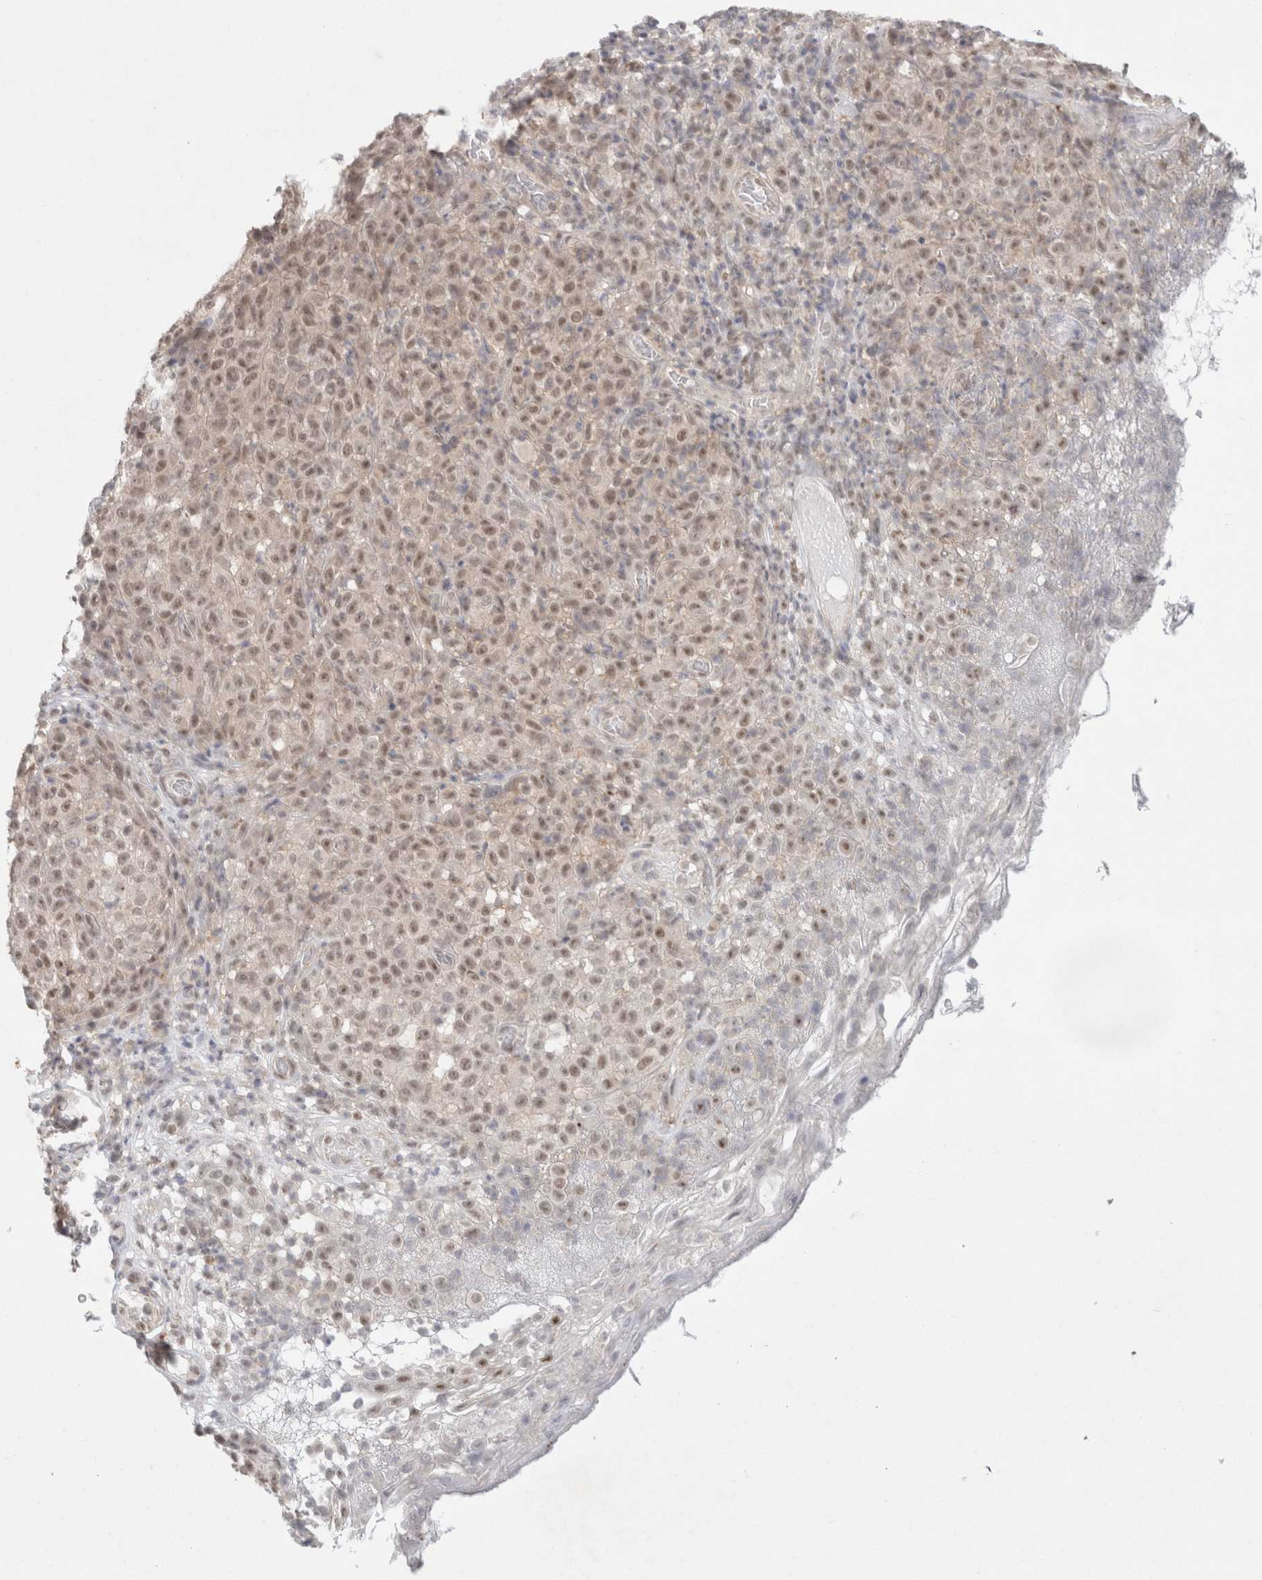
{"staining": {"intensity": "moderate", "quantity": "<25%", "location": "nuclear"}, "tissue": "melanoma", "cell_type": "Tumor cells", "image_type": "cancer", "snomed": [{"axis": "morphology", "description": "Malignant melanoma, NOS"}, {"axis": "topography", "description": "Skin"}], "caption": "A brown stain highlights moderate nuclear staining of a protein in melanoma tumor cells. The protein of interest is stained brown, and the nuclei are stained in blue (DAB IHC with brightfield microscopy, high magnification).", "gene": "FBXO42", "patient": {"sex": "female", "age": 82}}